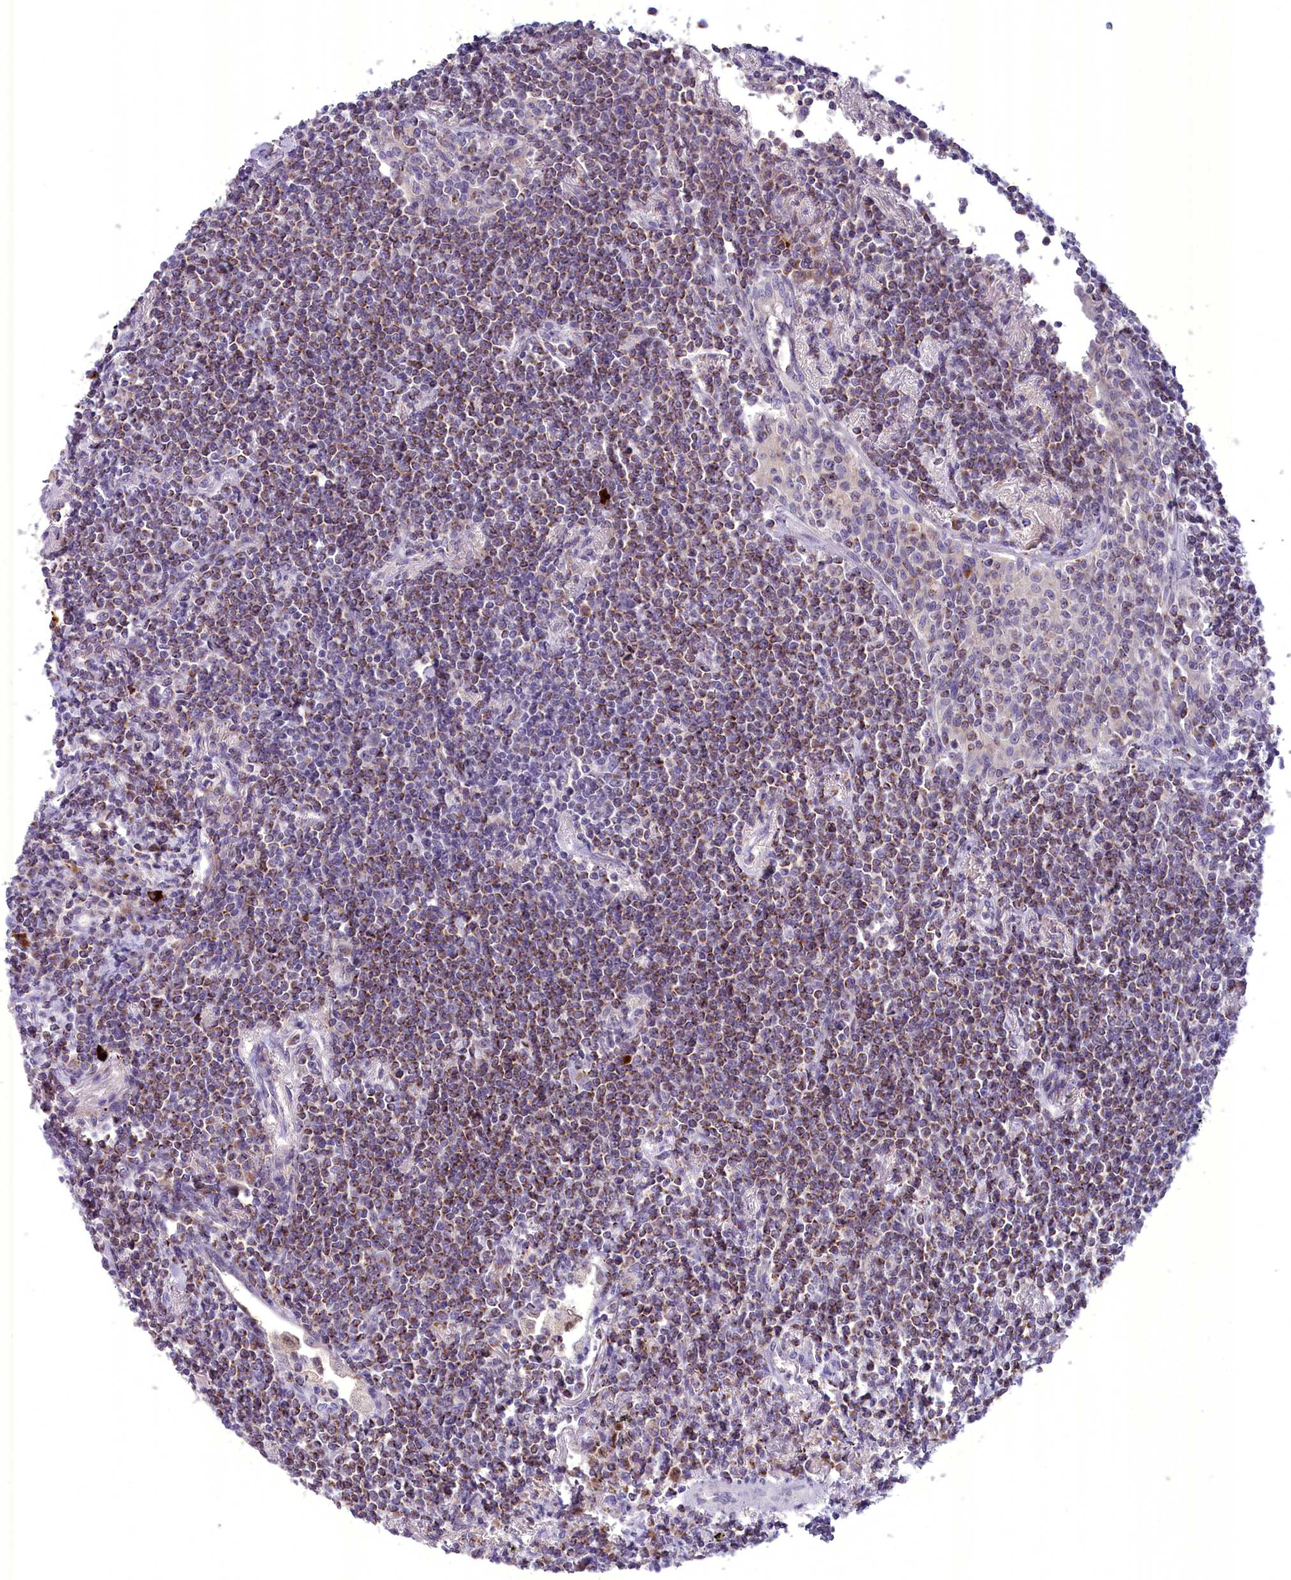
{"staining": {"intensity": "moderate", "quantity": ">75%", "location": "cytoplasmic/membranous"}, "tissue": "lymphoma", "cell_type": "Tumor cells", "image_type": "cancer", "snomed": [{"axis": "morphology", "description": "Malignant lymphoma, non-Hodgkin's type, Low grade"}, {"axis": "topography", "description": "Lung"}], "caption": "Immunohistochemical staining of human lymphoma shows moderate cytoplasmic/membranous protein expression in about >75% of tumor cells. Using DAB (3,3'-diaminobenzidine) (brown) and hematoxylin (blue) stains, captured at high magnification using brightfield microscopy.", "gene": "FAM149B1", "patient": {"sex": "female", "age": 71}}